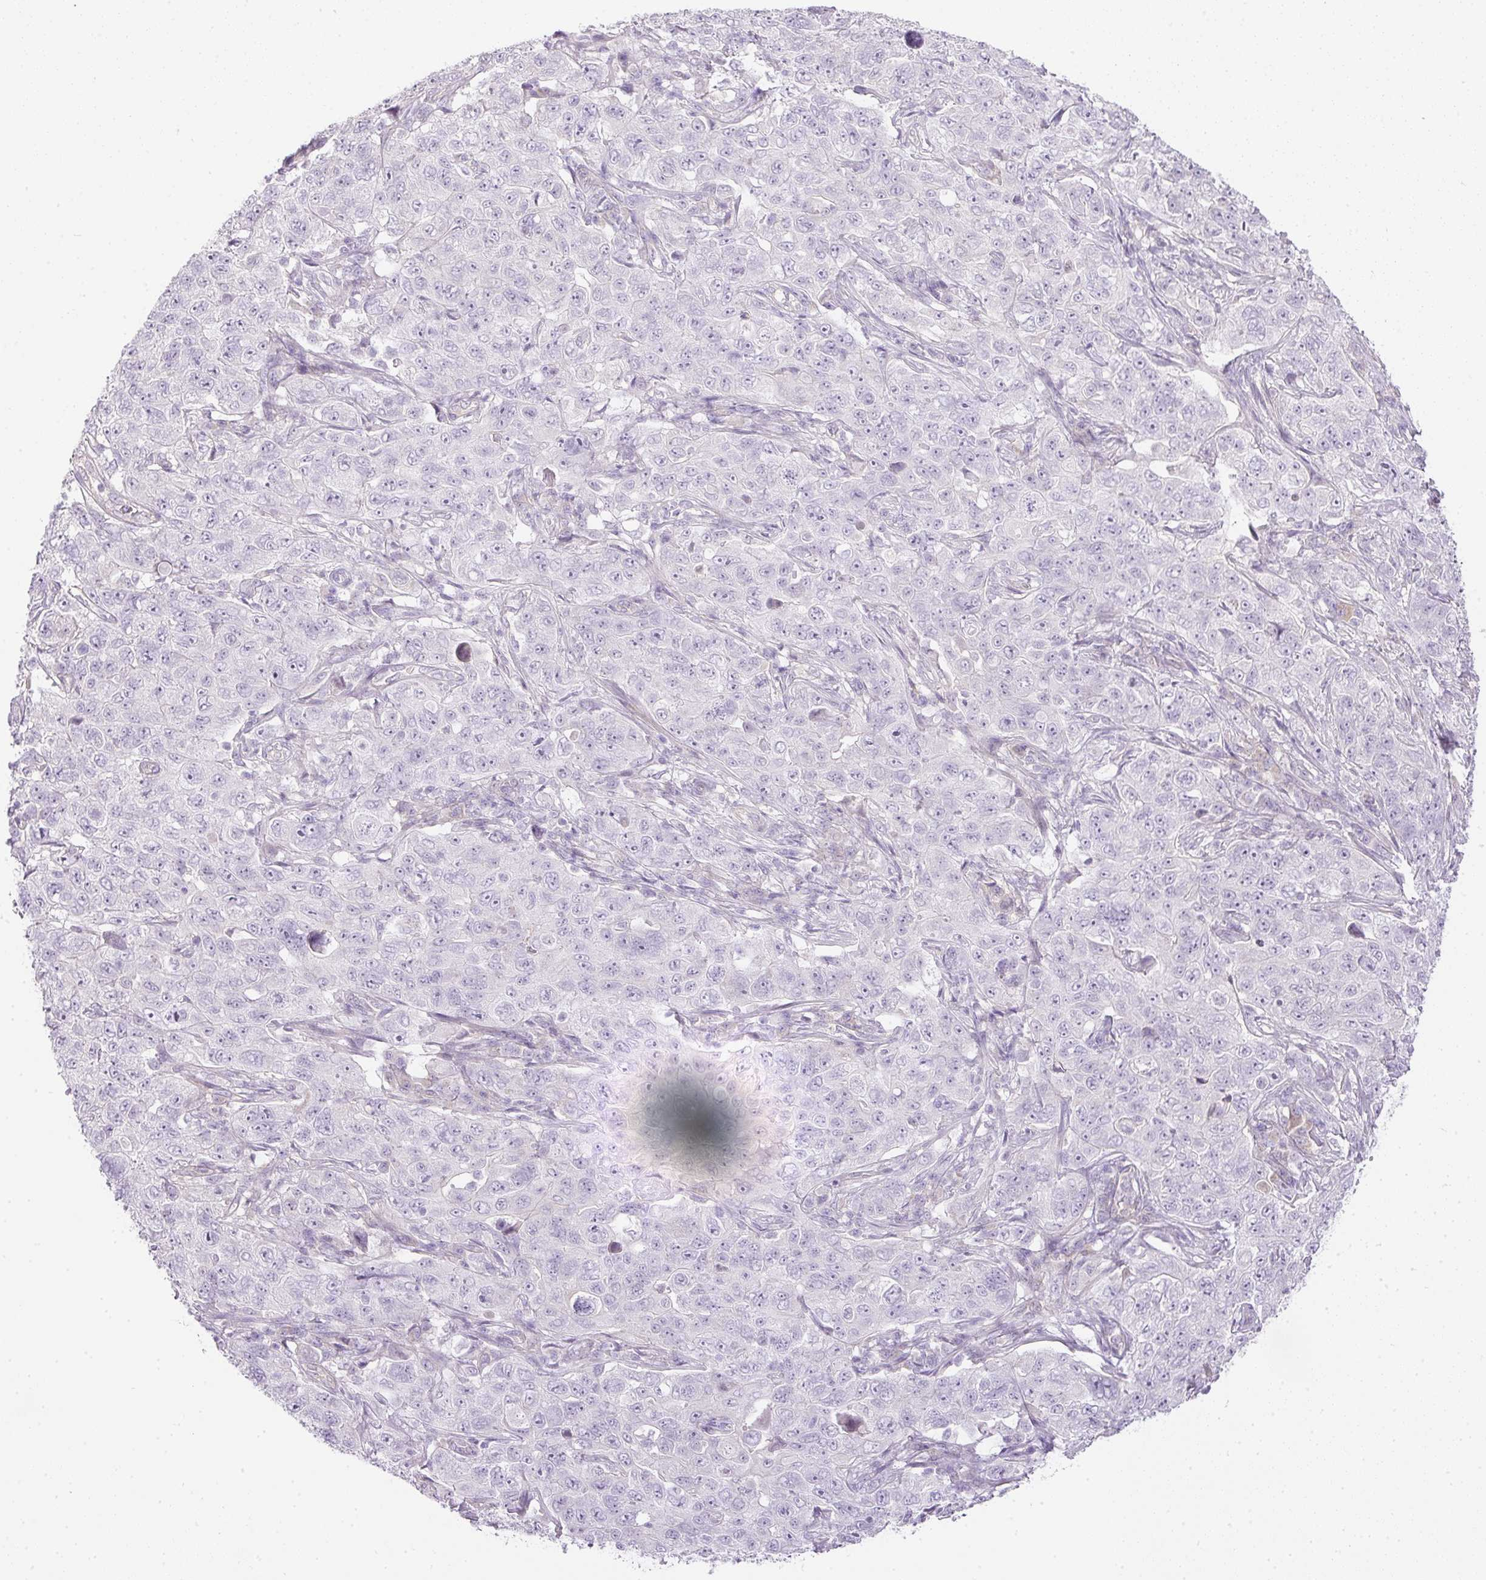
{"staining": {"intensity": "negative", "quantity": "none", "location": "none"}, "tissue": "pancreatic cancer", "cell_type": "Tumor cells", "image_type": "cancer", "snomed": [{"axis": "morphology", "description": "Adenocarcinoma, NOS"}, {"axis": "topography", "description": "Pancreas"}], "caption": "Immunohistochemistry (IHC) histopathology image of human pancreatic adenocarcinoma stained for a protein (brown), which exhibits no staining in tumor cells. (Stains: DAB (3,3'-diaminobenzidine) IHC with hematoxylin counter stain, Microscopy: brightfield microscopy at high magnification).", "gene": "RAX2", "patient": {"sex": "male", "age": 68}}